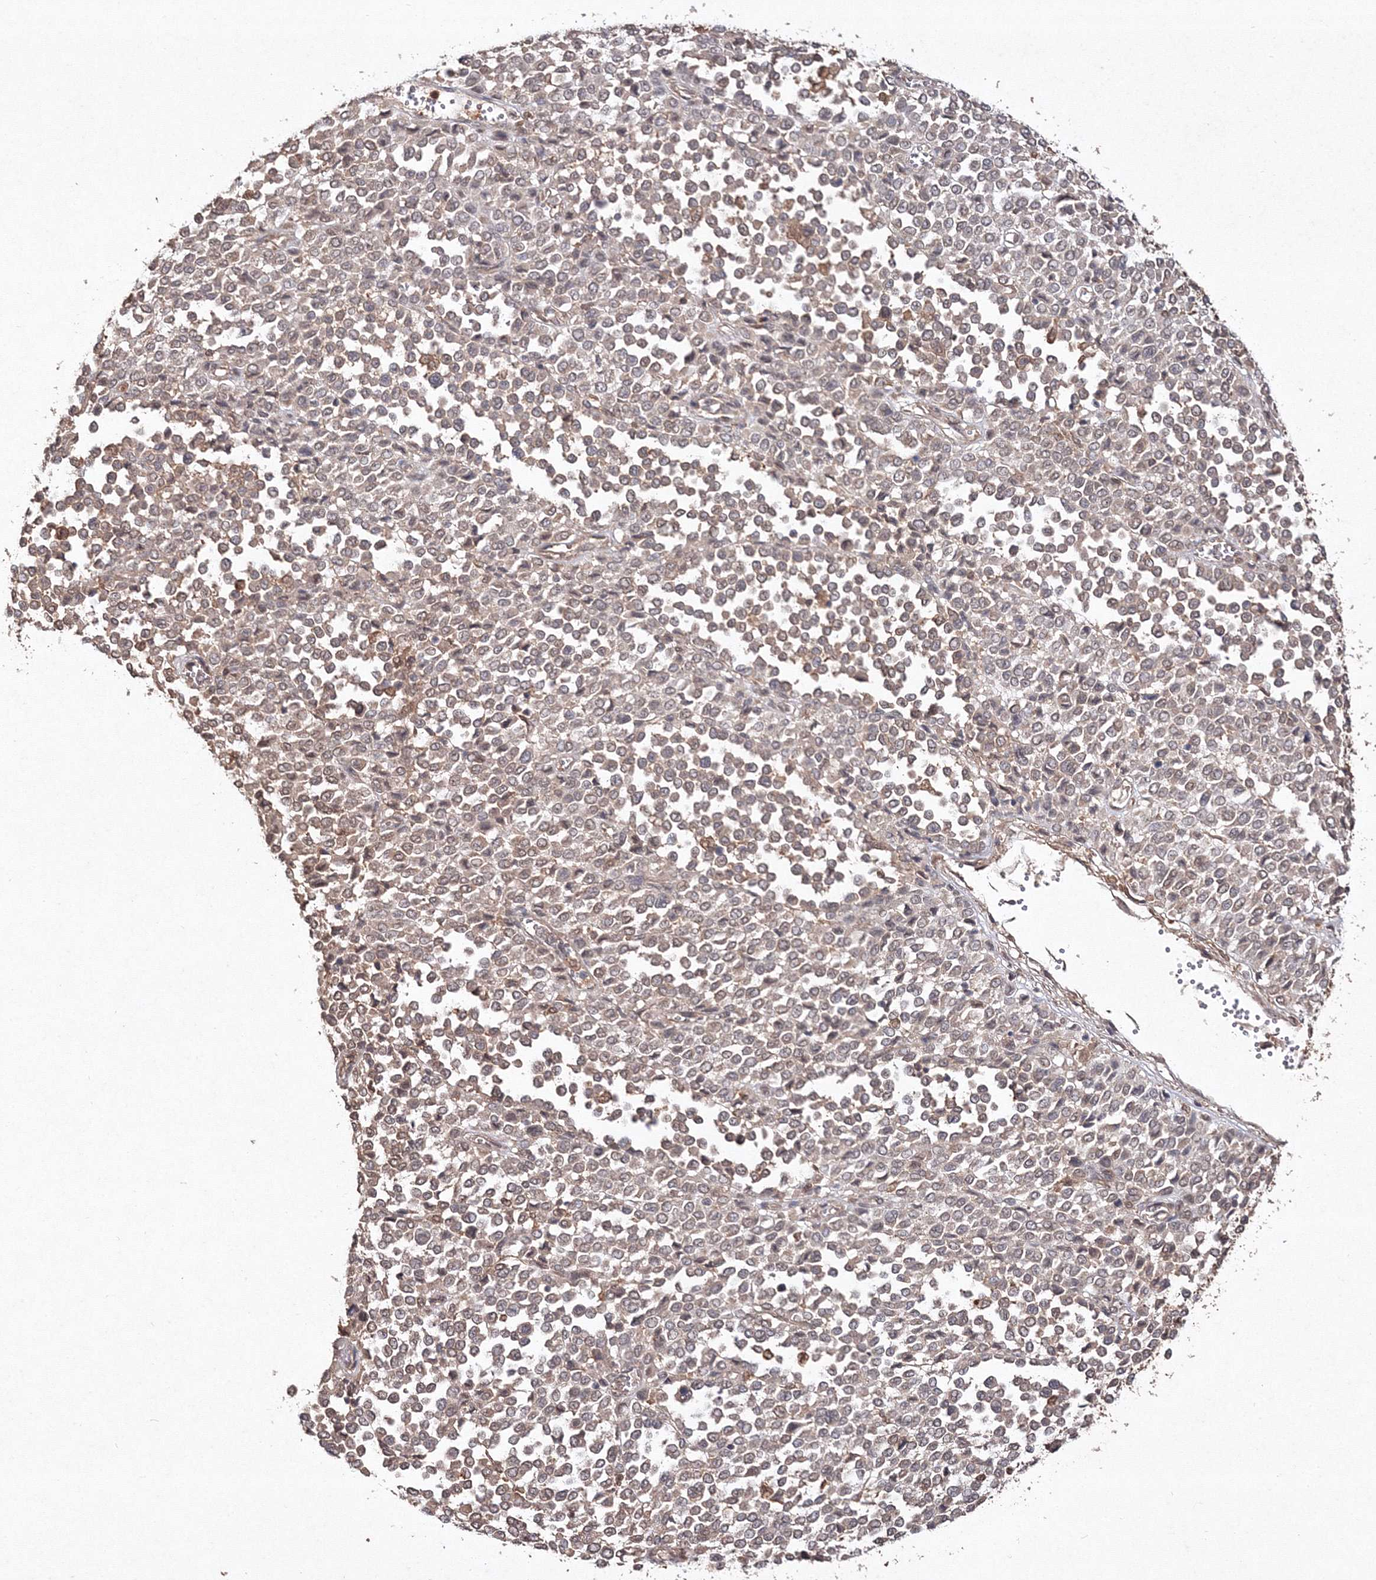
{"staining": {"intensity": "weak", "quantity": "25%-75%", "location": "cytoplasmic/membranous,nuclear"}, "tissue": "melanoma", "cell_type": "Tumor cells", "image_type": "cancer", "snomed": [{"axis": "morphology", "description": "Malignant melanoma, Metastatic site"}, {"axis": "topography", "description": "Pancreas"}], "caption": "Protein expression analysis of melanoma demonstrates weak cytoplasmic/membranous and nuclear expression in about 25%-75% of tumor cells.", "gene": "S100A11", "patient": {"sex": "female", "age": 30}}